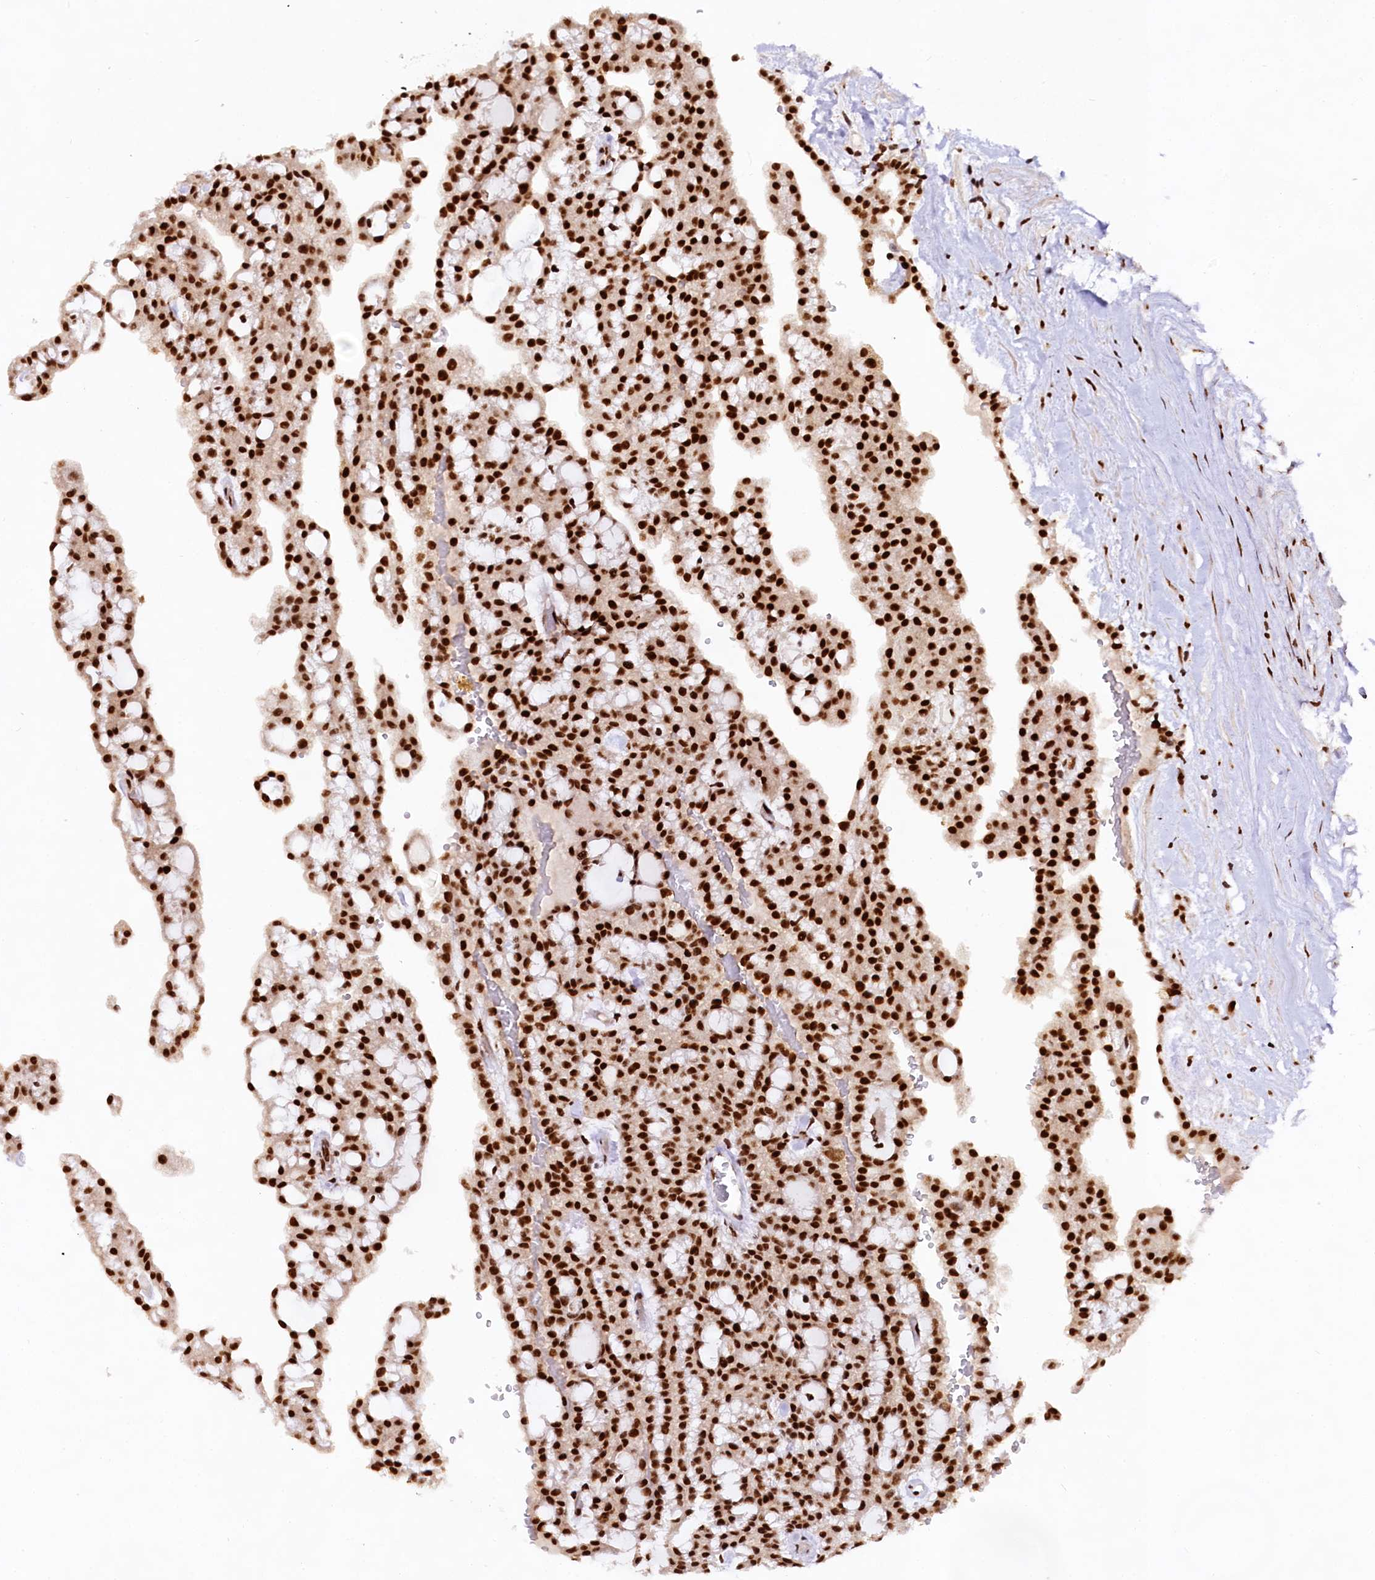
{"staining": {"intensity": "strong", "quantity": ">75%", "location": "nuclear"}, "tissue": "renal cancer", "cell_type": "Tumor cells", "image_type": "cancer", "snomed": [{"axis": "morphology", "description": "Adenocarcinoma, NOS"}, {"axis": "topography", "description": "Kidney"}], "caption": "Tumor cells exhibit high levels of strong nuclear staining in about >75% of cells in adenocarcinoma (renal).", "gene": "HIRA", "patient": {"sex": "male", "age": 63}}